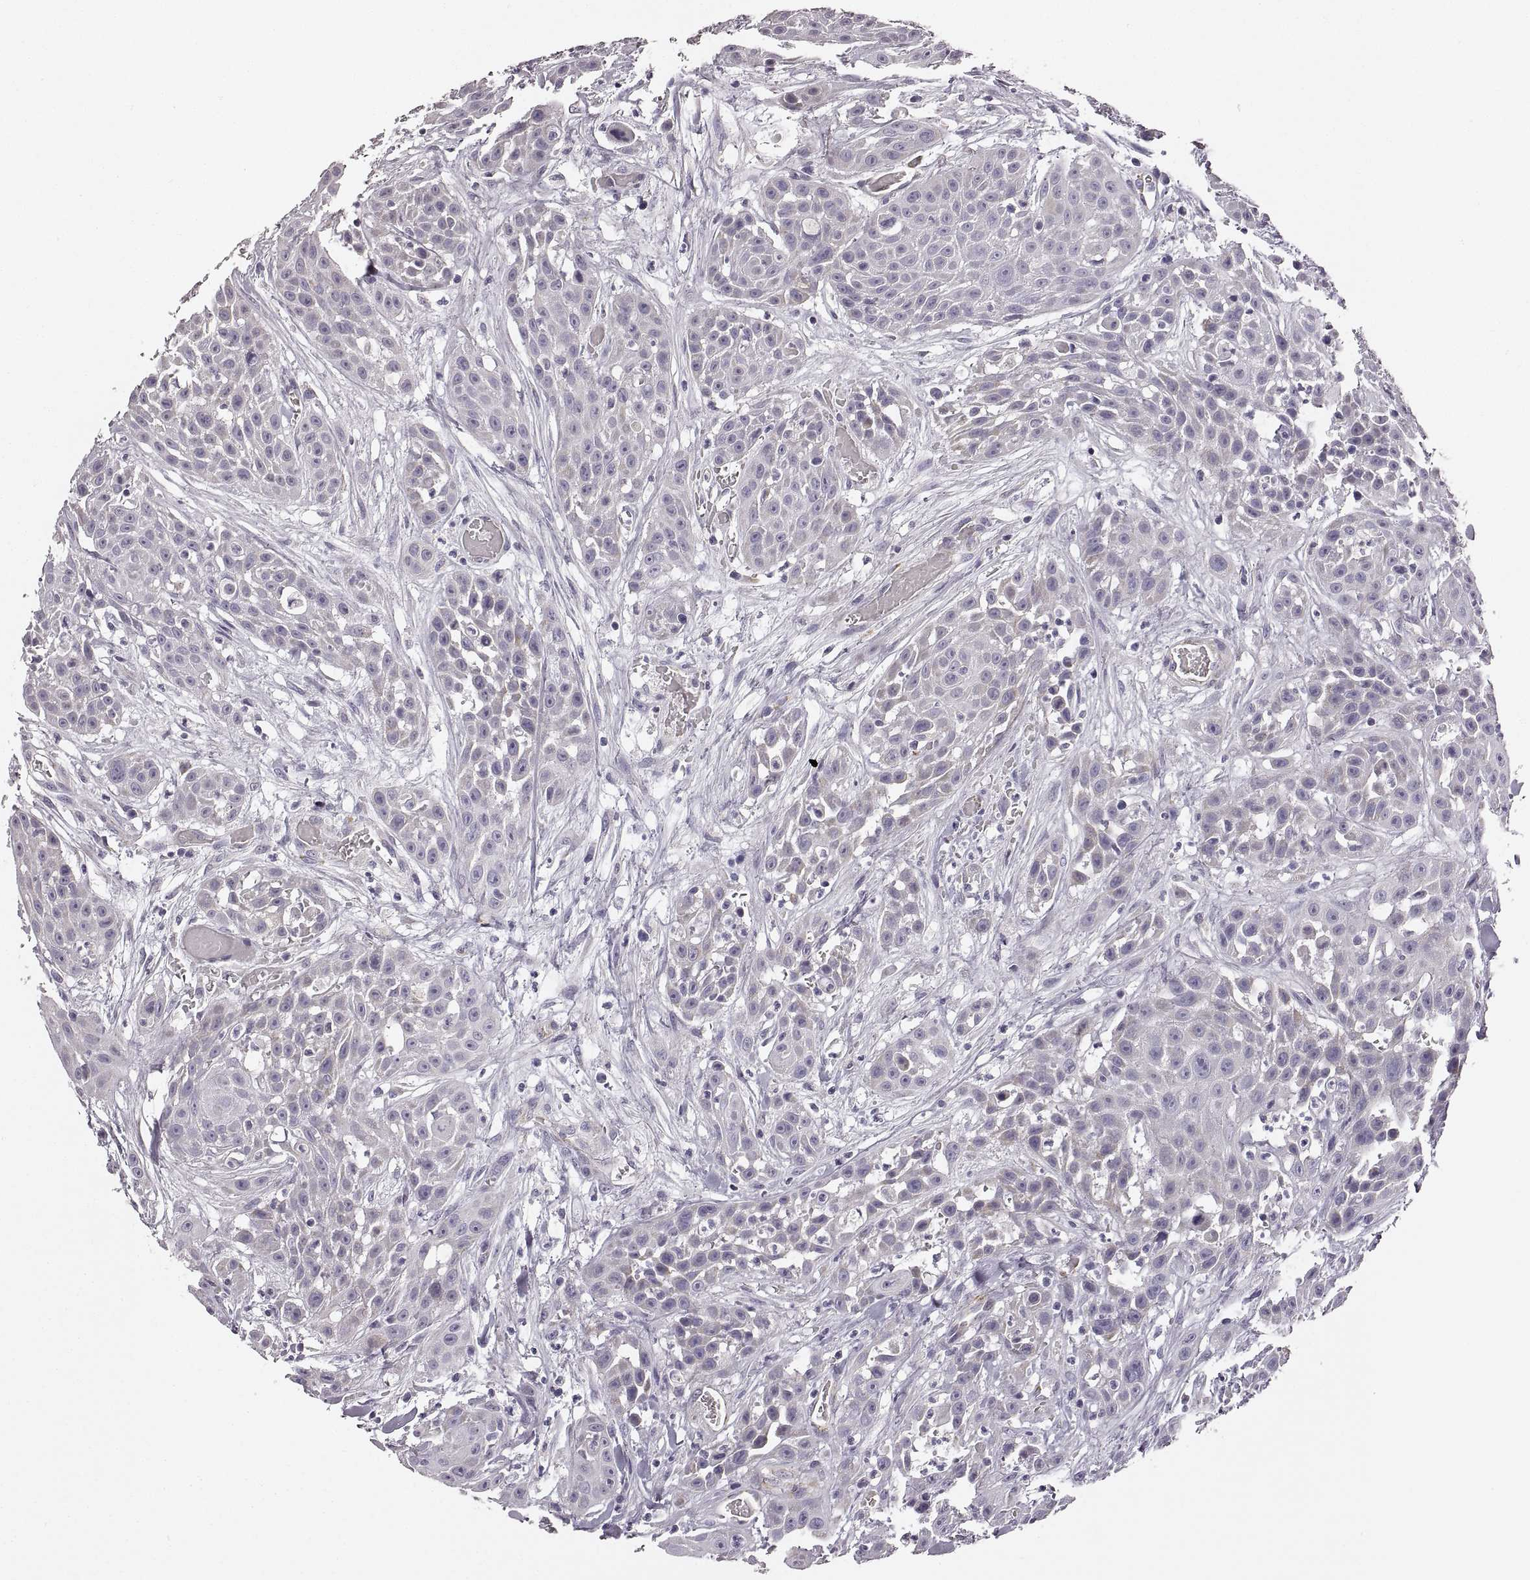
{"staining": {"intensity": "negative", "quantity": "none", "location": "none"}, "tissue": "head and neck cancer", "cell_type": "Tumor cells", "image_type": "cancer", "snomed": [{"axis": "morphology", "description": "Squamous cell carcinoma, NOS"}, {"axis": "topography", "description": "Oral tissue"}, {"axis": "topography", "description": "Head-Neck"}], "caption": "High magnification brightfield microscopy of squamous cell carcinoma (head and neck) stained with DAB (brown) and counterstained with hematoxylin (blue): tumor cells show no significant expression.", "gene": "RDH13", "patient": {"sex": "male", "age": 81}}